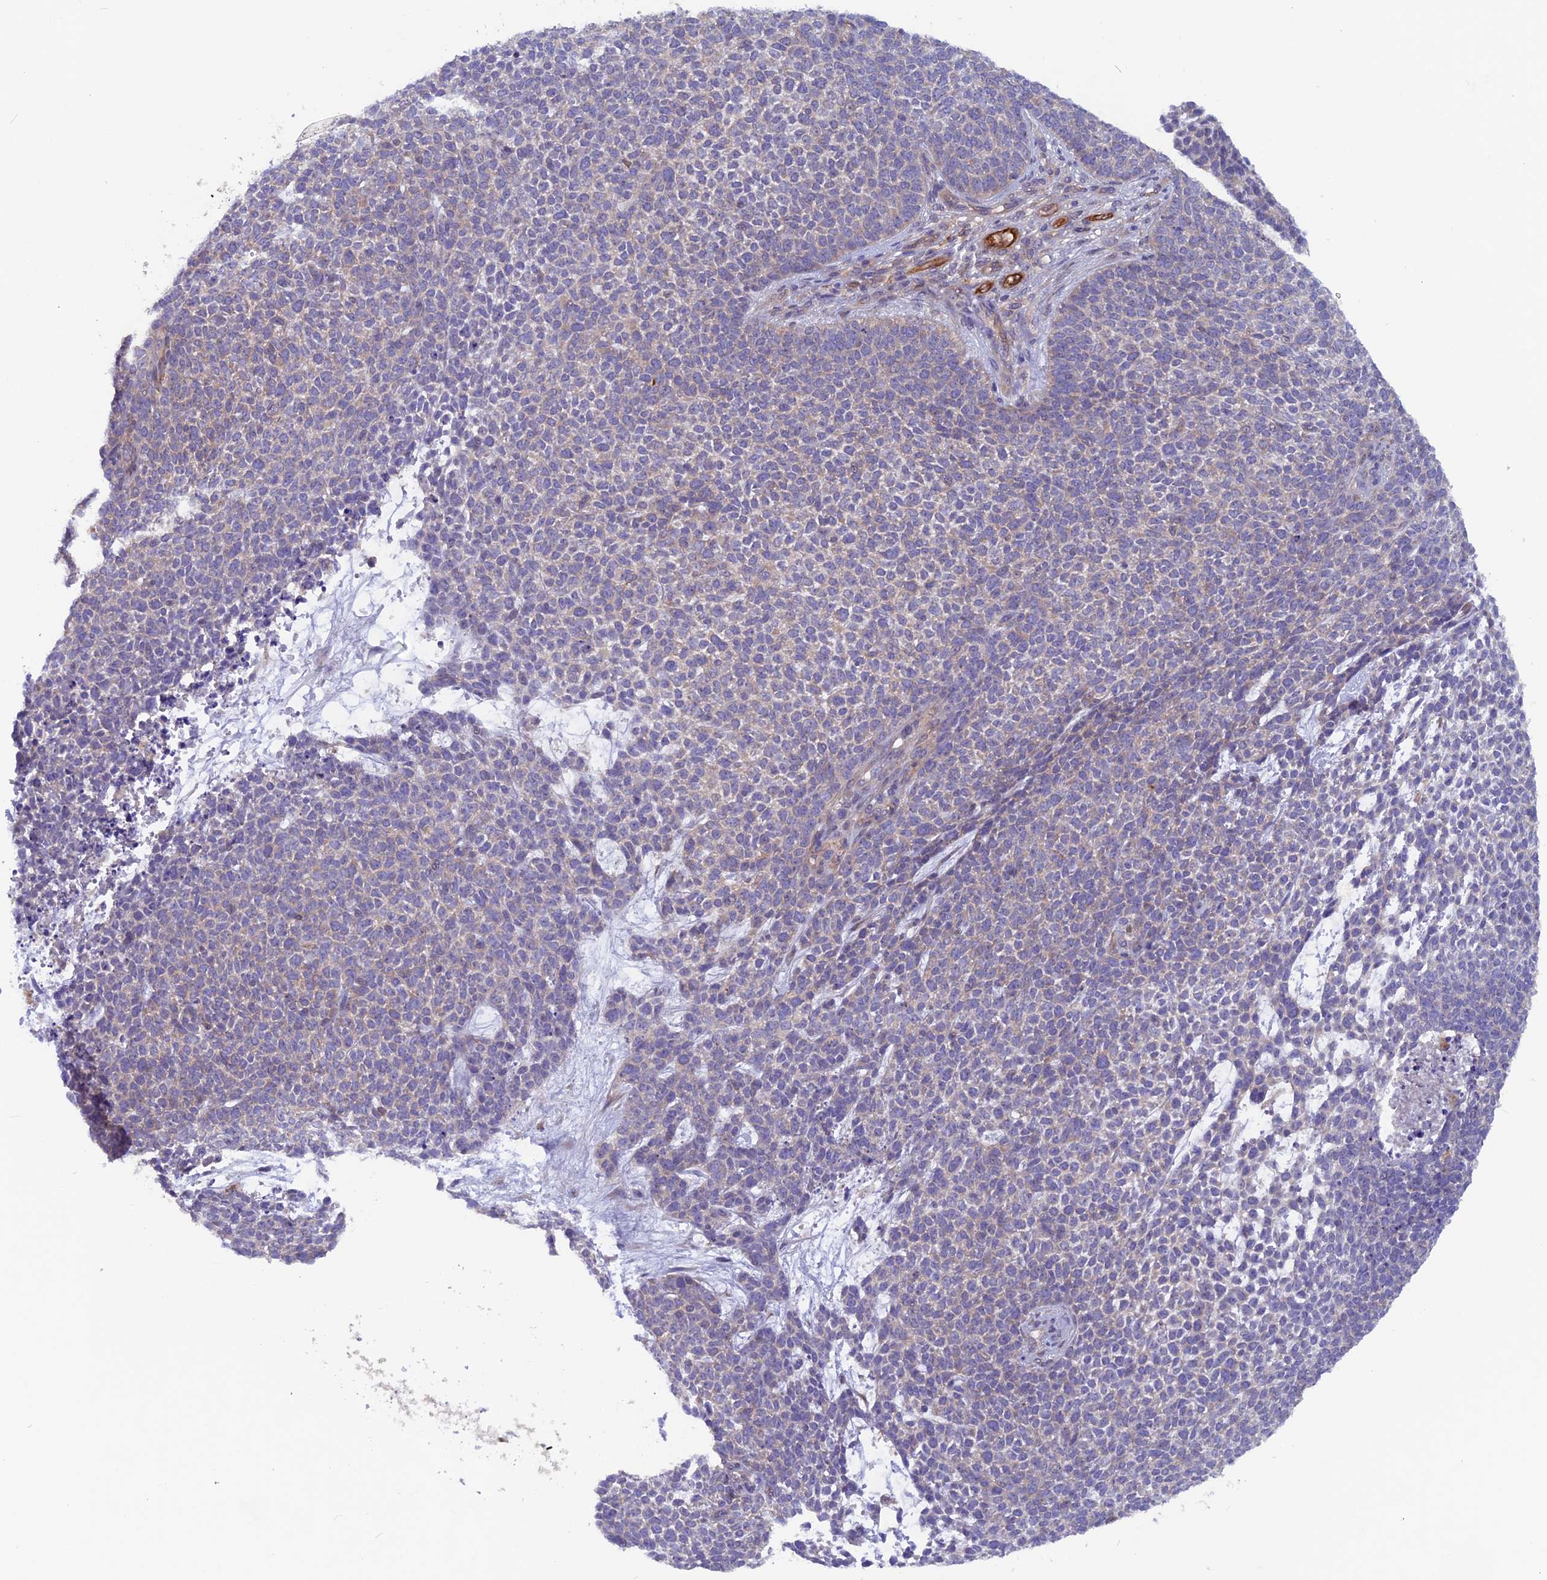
{"staining": {"intensity": "weak", "quantity": "25%-75%", "location": "cytoplasmic/membranous"}, "tissue": "skin cancer", "cell_type": "Tumor cells", "image_type": "cancer", "snomed": [{"axis": "morphology", "description": "Basal cell carcinoma"}, {"axis": "topography", "description": "Skin"}], "caption": "Immunohistochemistry micrograph of neoplastic tissue: human basal cell carcinoma (skin) stained using IHC demonstrates low levels of weak protein expression localized specifically in the cytoplasmic/membranous of tumor cells, appearing as a cytoplasmic/membranous brown color.", "gene": "MAST2", "patient": {"sex": "female", "age": 84}}